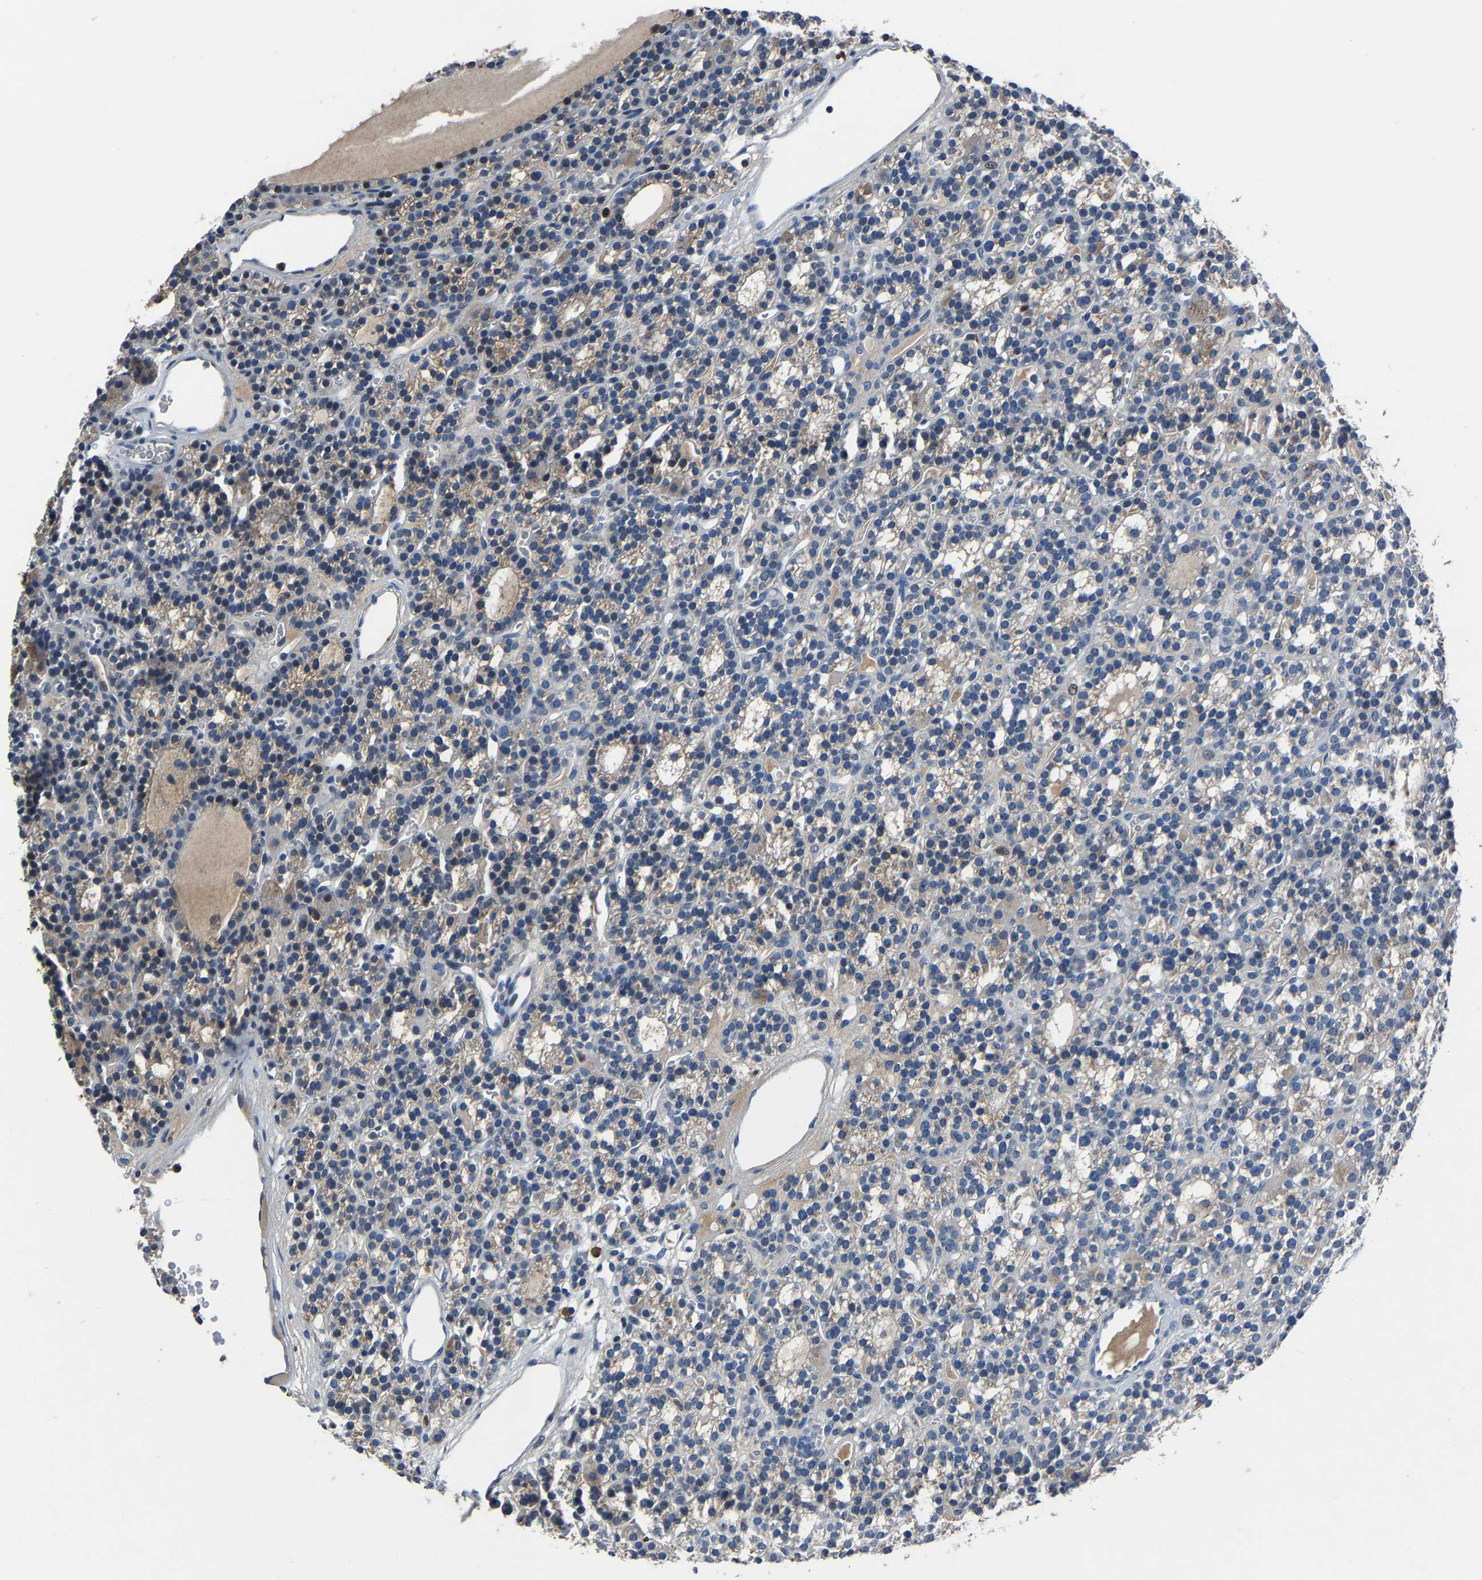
{"staining": {"intensity": "weak", "quantity": "<25%", "location": "cytoplasmic/membranous"}, "tissue": "parathyroid gland", "cell_type": "Glandular cells", "image_type": "normal", "snomed": [{"axis": "morphology", "description": "Normal tissue, NOS"}, {"axis": "morphology", "description": "Adenoma, NOS"}, {"axis": "topography", "description": "Parathyroid gland"}], "caption": "The immunohistochemistry (IHC) photomicrograph has no significant positivity in glandular cells of parathyroid gland.", "gene": "PCNX2", "patient": {"sex": "female", "age": 58}}